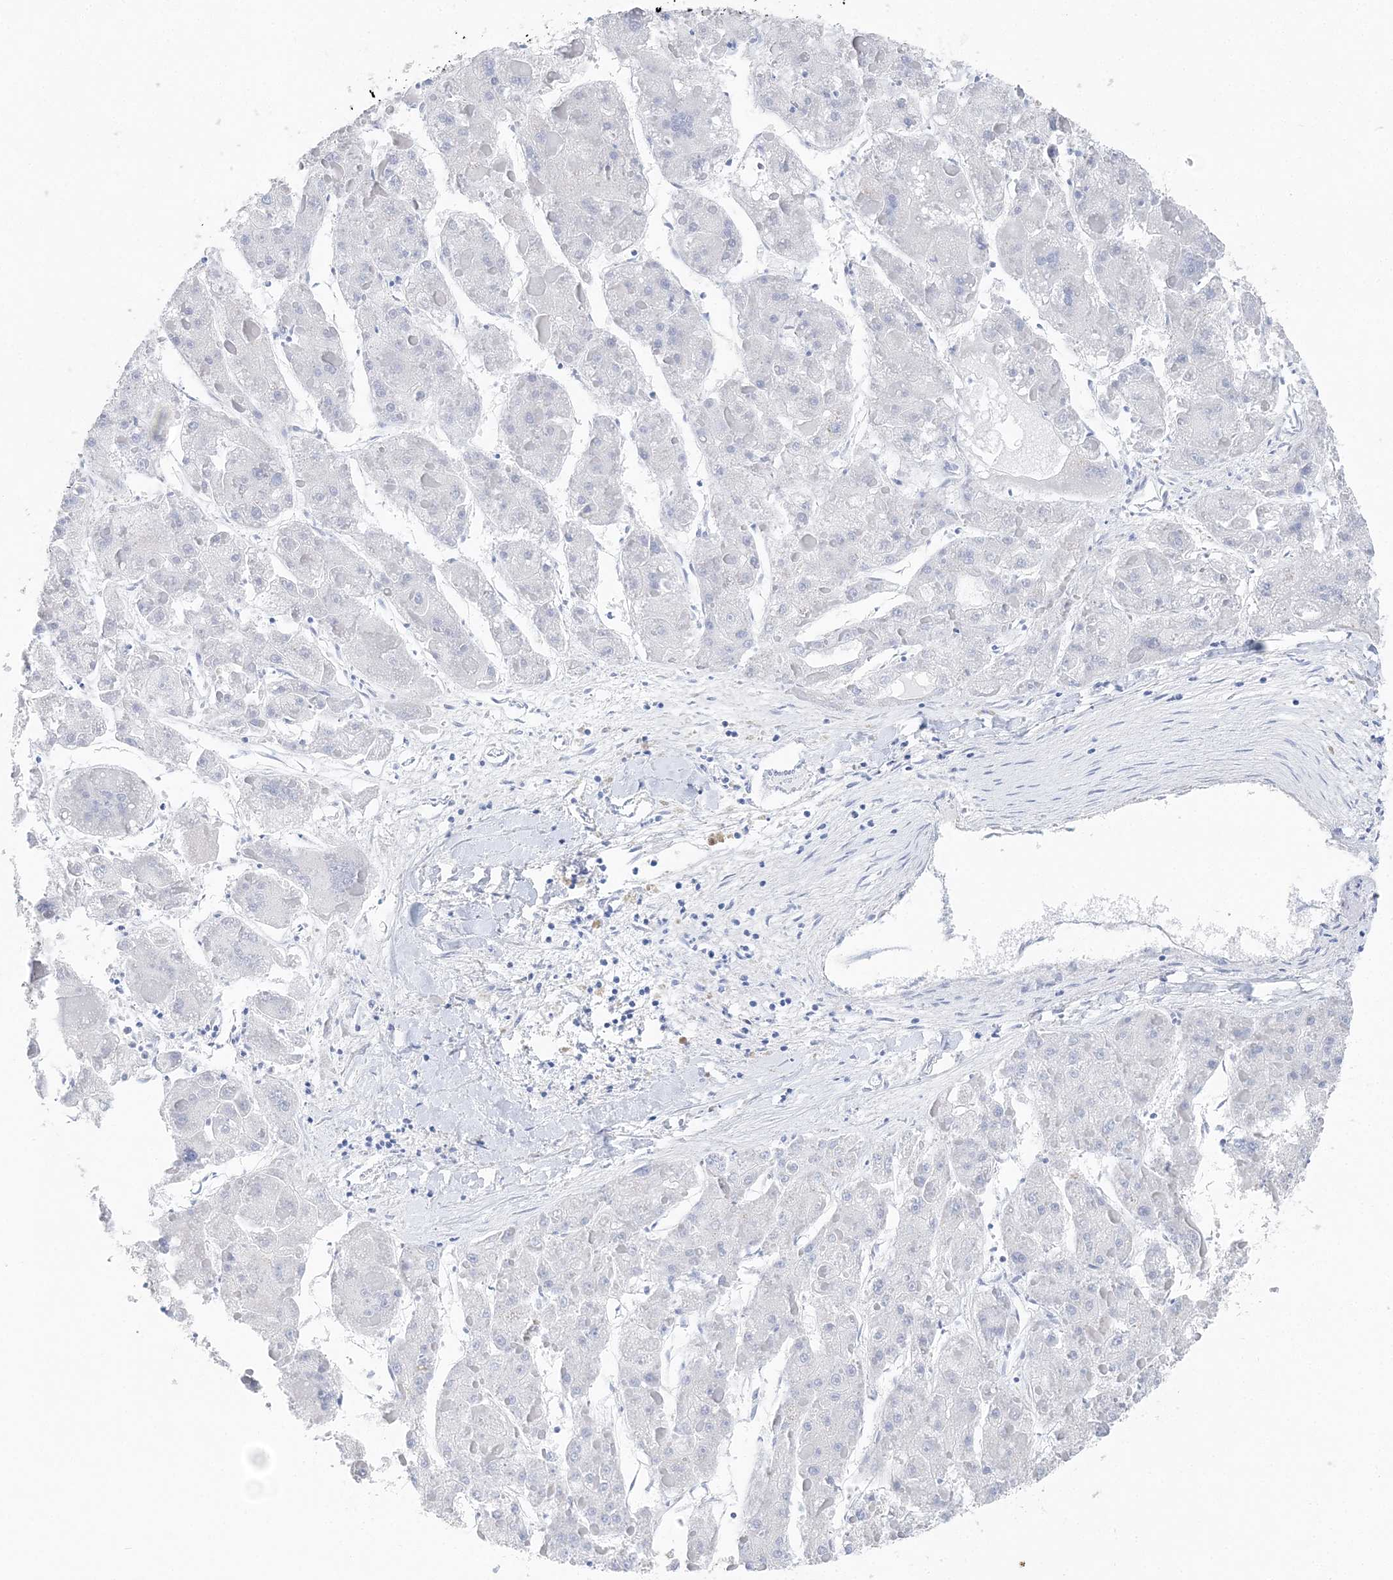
{"staining": {"intensity": "negative", "quantity": "none", "location": "none"}, "tissue": "liver cancer", "cell_type": "Tumor cells", "image_type": "cancer", "snomed": [{"axis": "morphology", "description": "Carcinoma, Hepatocellular, NOS"}, {"axis": "topography", "description": "Liver"}], "caption": "Liver cancer was stained to show a protein in brown. There is no significant expression in tumor cells.", "gene": "TSPYL6", "patient": {"sex": "female", "age": 73}}